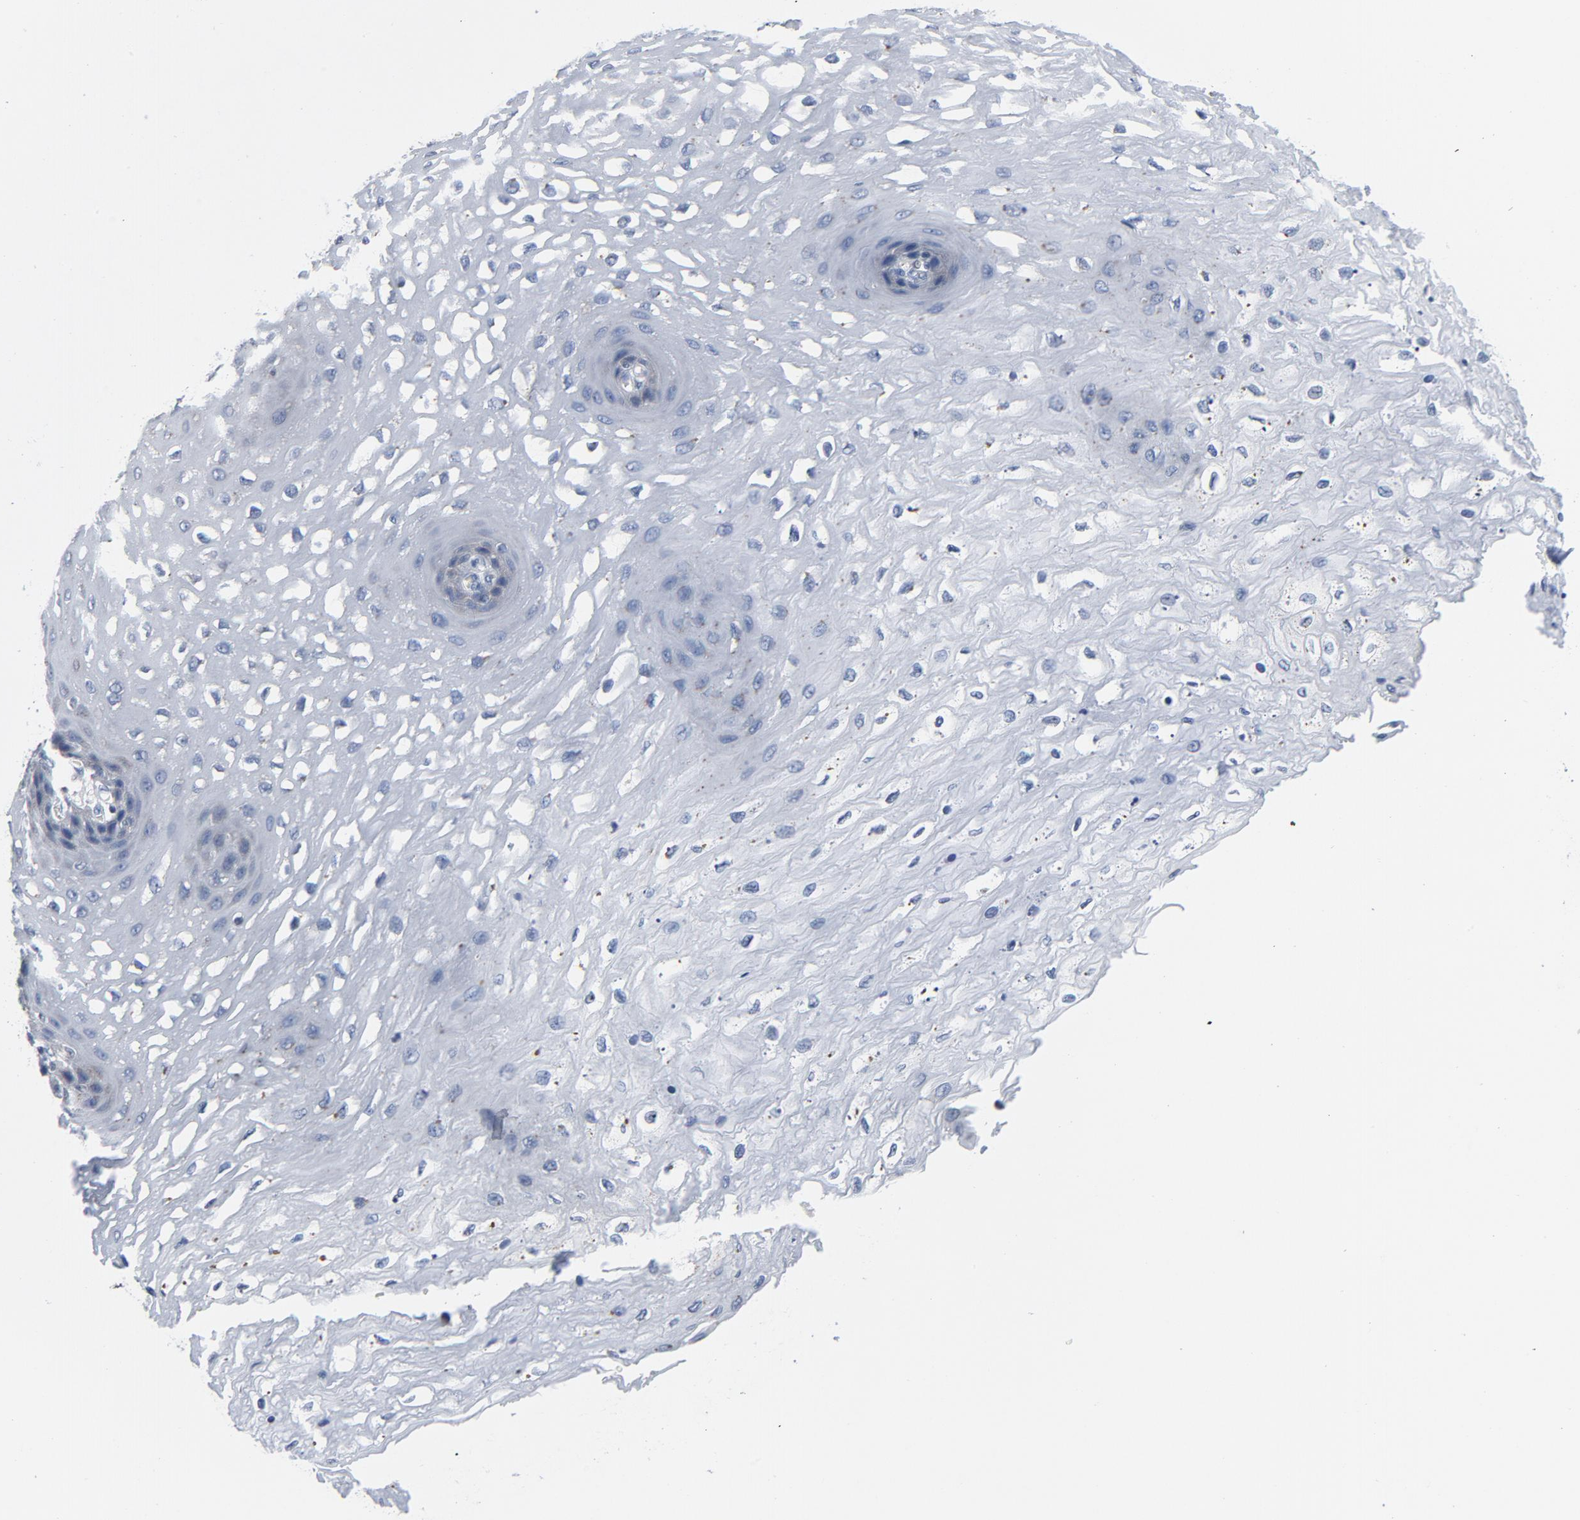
{"staining": {"intensity": "weak", "quantity": "<25%", "location": "cytoplasmic/membranous"}, "tissue": "esophagus", "cell_type": "Squamous epithelial cells", "image_type": "normal", "snomed": [{"axis": "morphology", "description": "Normal tissue, NOS"}, {"axis": "topography", "description": "Esophagus"}], "caption": "Immunohistochemistry image of benign esophagus: esophagus stained with DAB demonstrates no significant protein staining in squamous epithelial cells.", "gene": "YIPF6", "patient": {"sex": "female", "age": 72}}